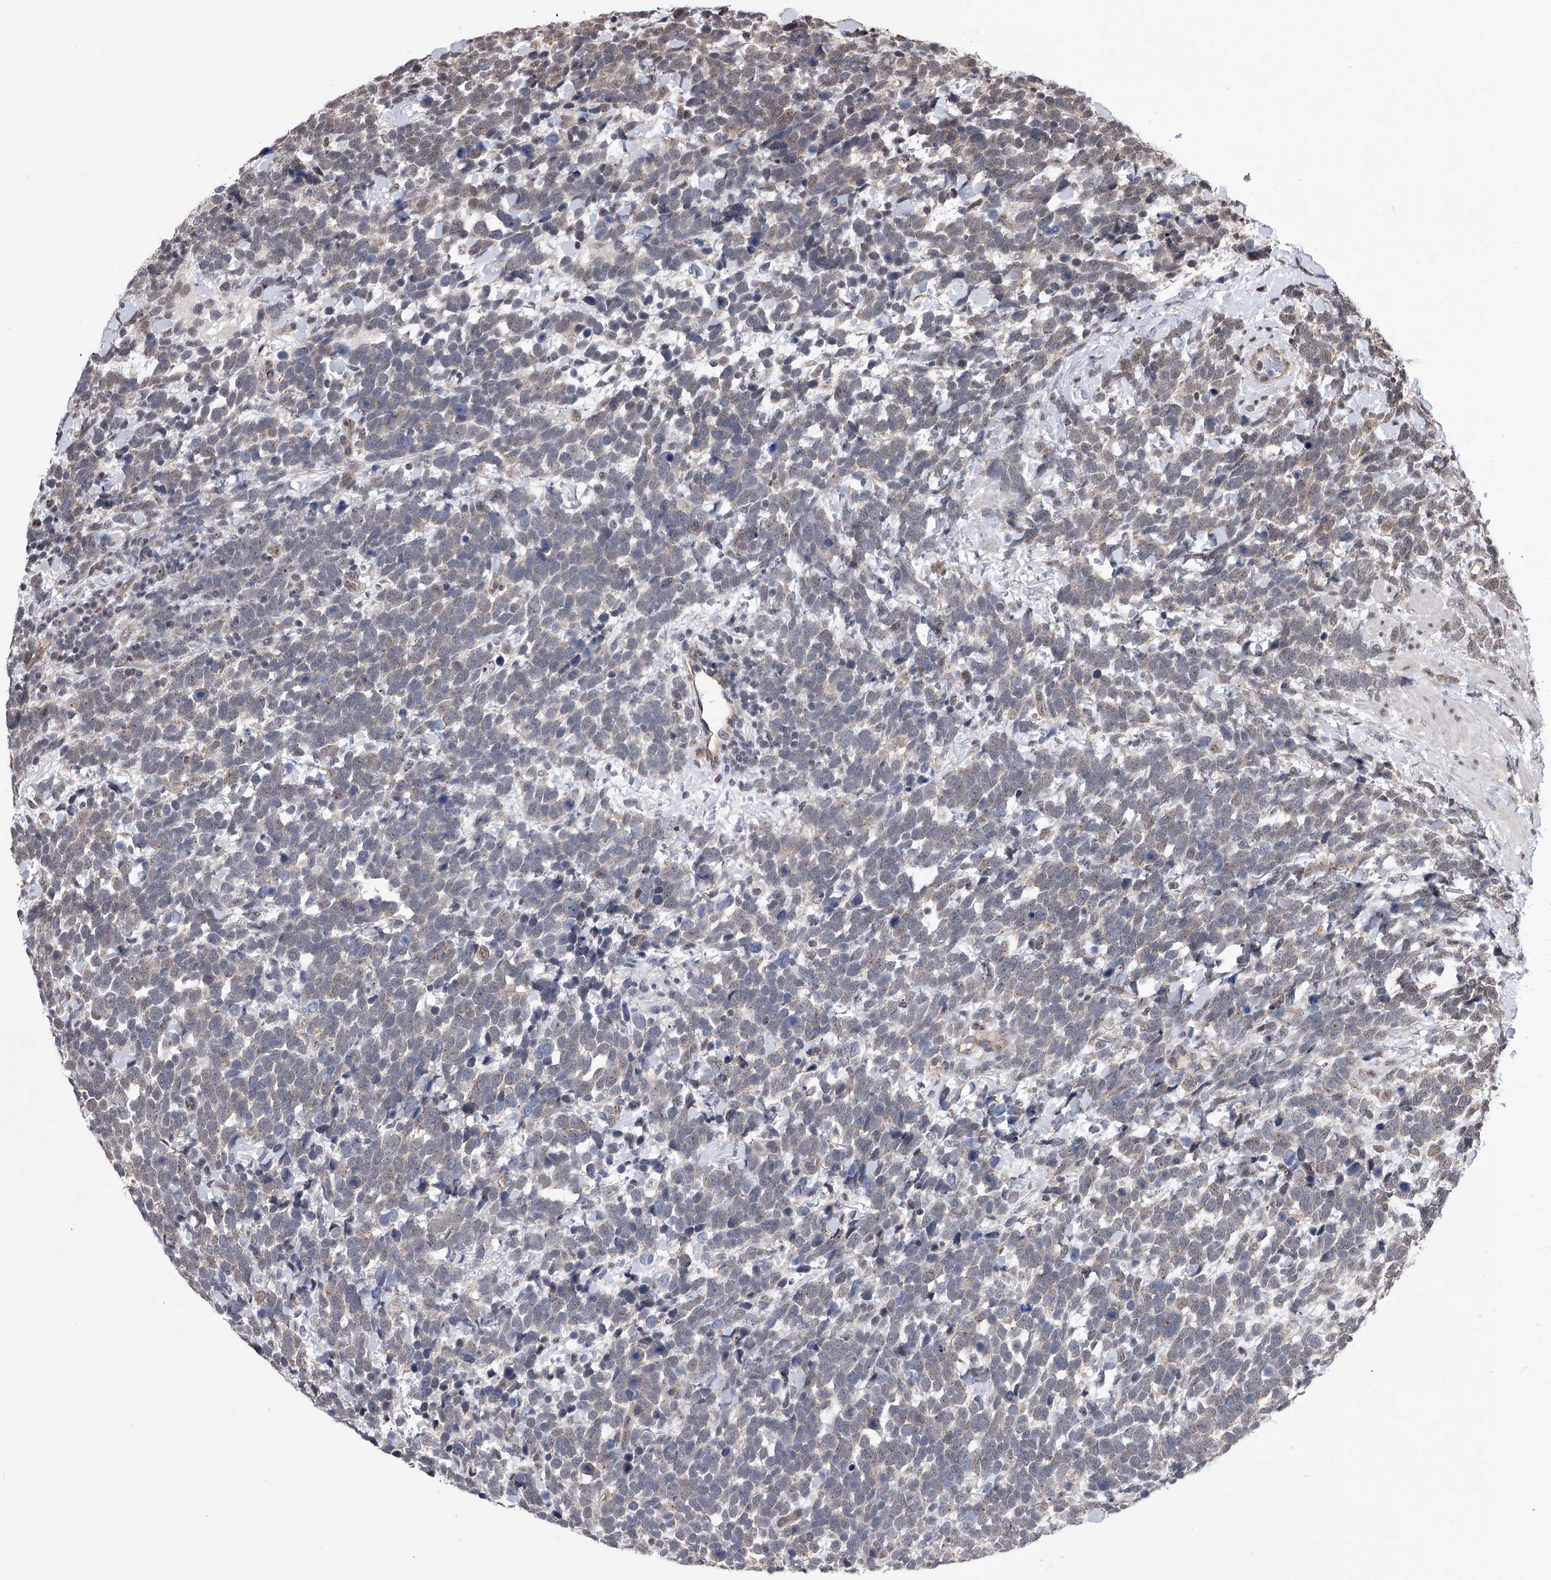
{"staining": {"intensity": "negative", "quantity": "none", "location": "none"}, "tissue": "urothelial cancer", "cell_type": "Tumor cells", "image_type": "cancer", "snomed": [{"axis": "morphology", "description": "Urothelial carcinoma, High grade"}, {"axis": "topography", "description": "Urinary bladder"}], "caption": "The immunohistochemistry image has no significant staining in tumor cells of urothelial cancer tissue.", "gene": "ZNF76", "patient": {"sex": "female", "age": 82}}